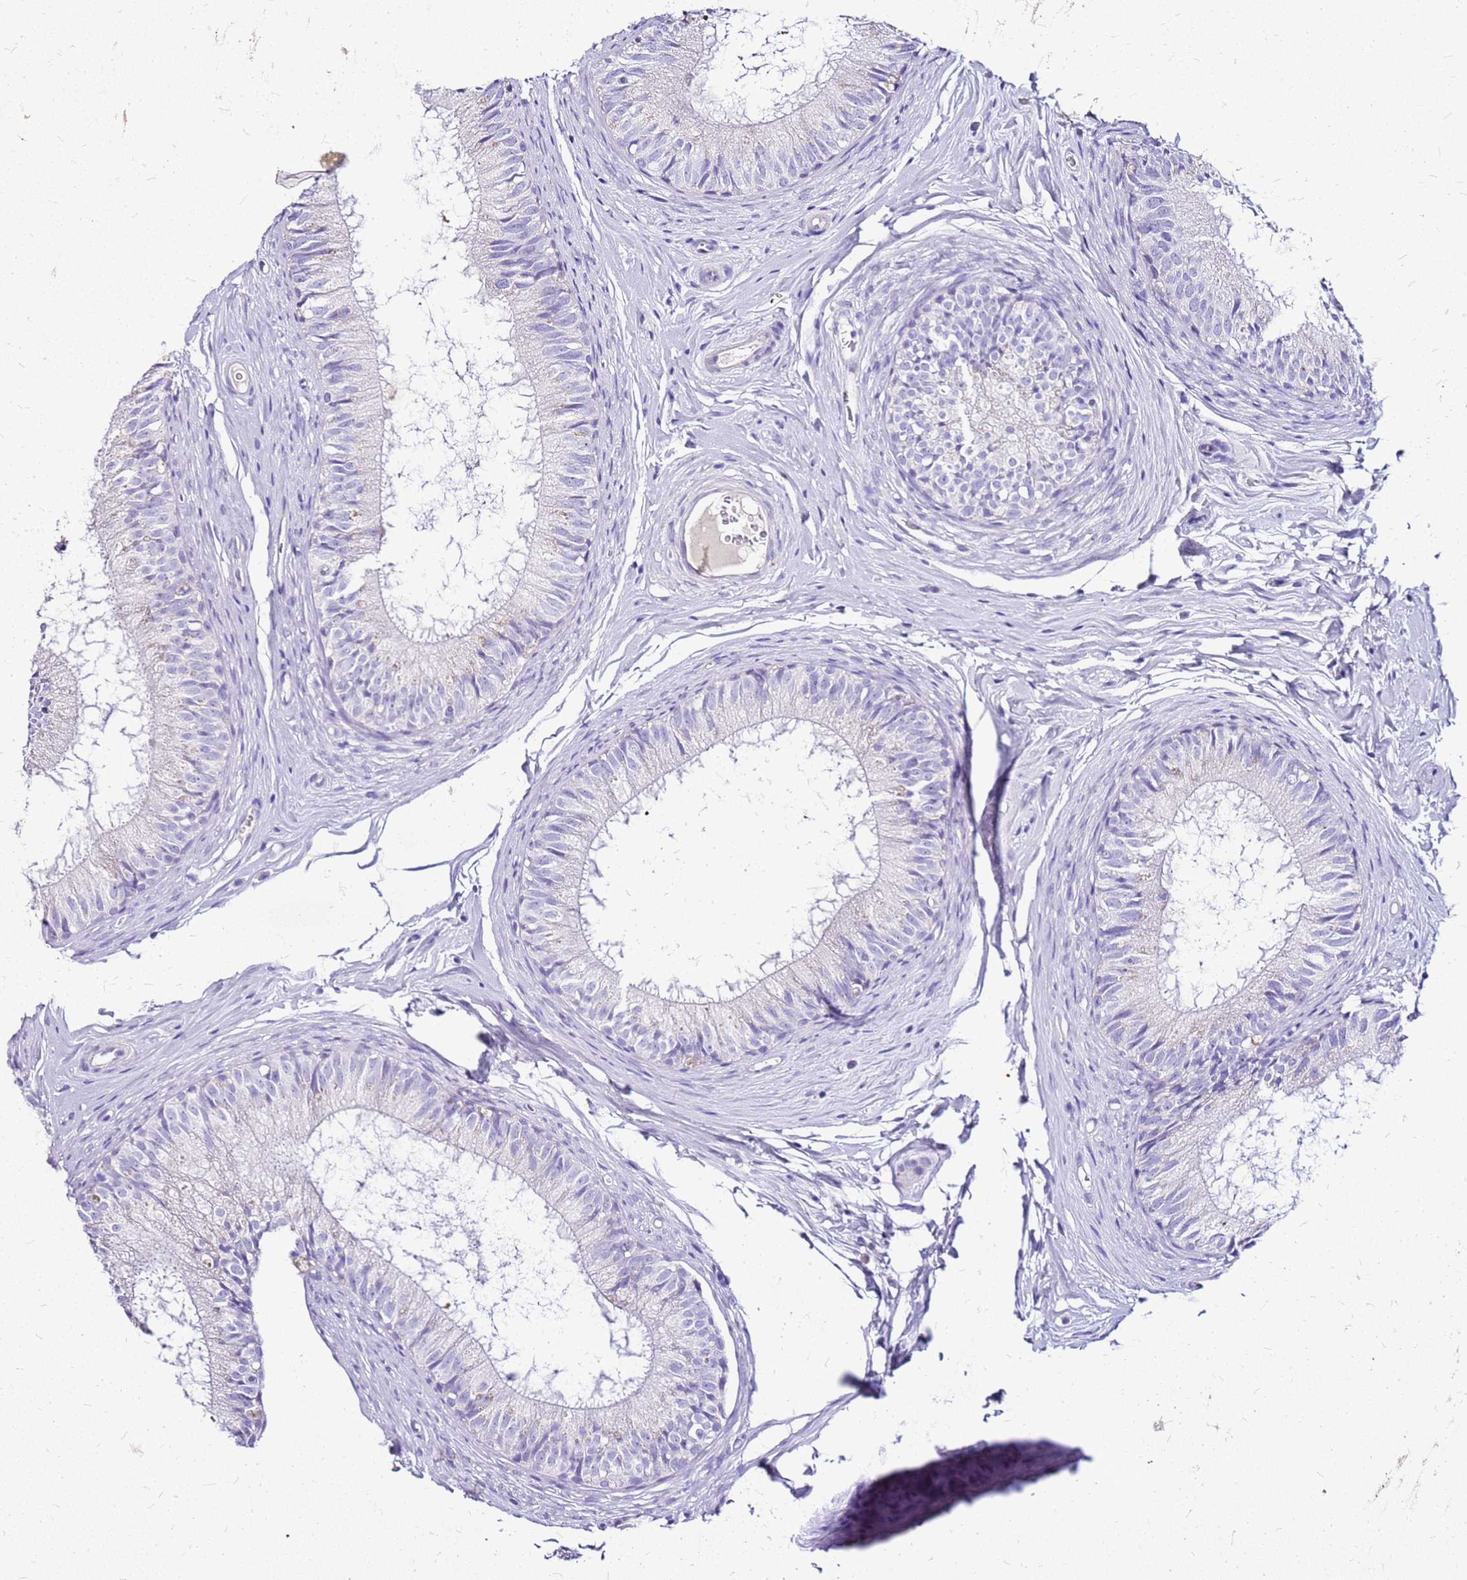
{"staining": {"intensity": "negative", "quantity": "none", "location": "none"}, "tissue": "epididymis", "cell_type": "Glandular cells", "image_type": "normal", "snomed": [{"axis": "morphology", "description": "Normal tissue, NOS"}, {"axis": "topography", "description": "Epididymis"}], "caption": "This is an immunohistochemistry (IHC) micrograph of normal human epididymis. There is no positivity in glandular cells.", "gene": "DCDC2B", "patient": {"sex": "male", "age": 25}}